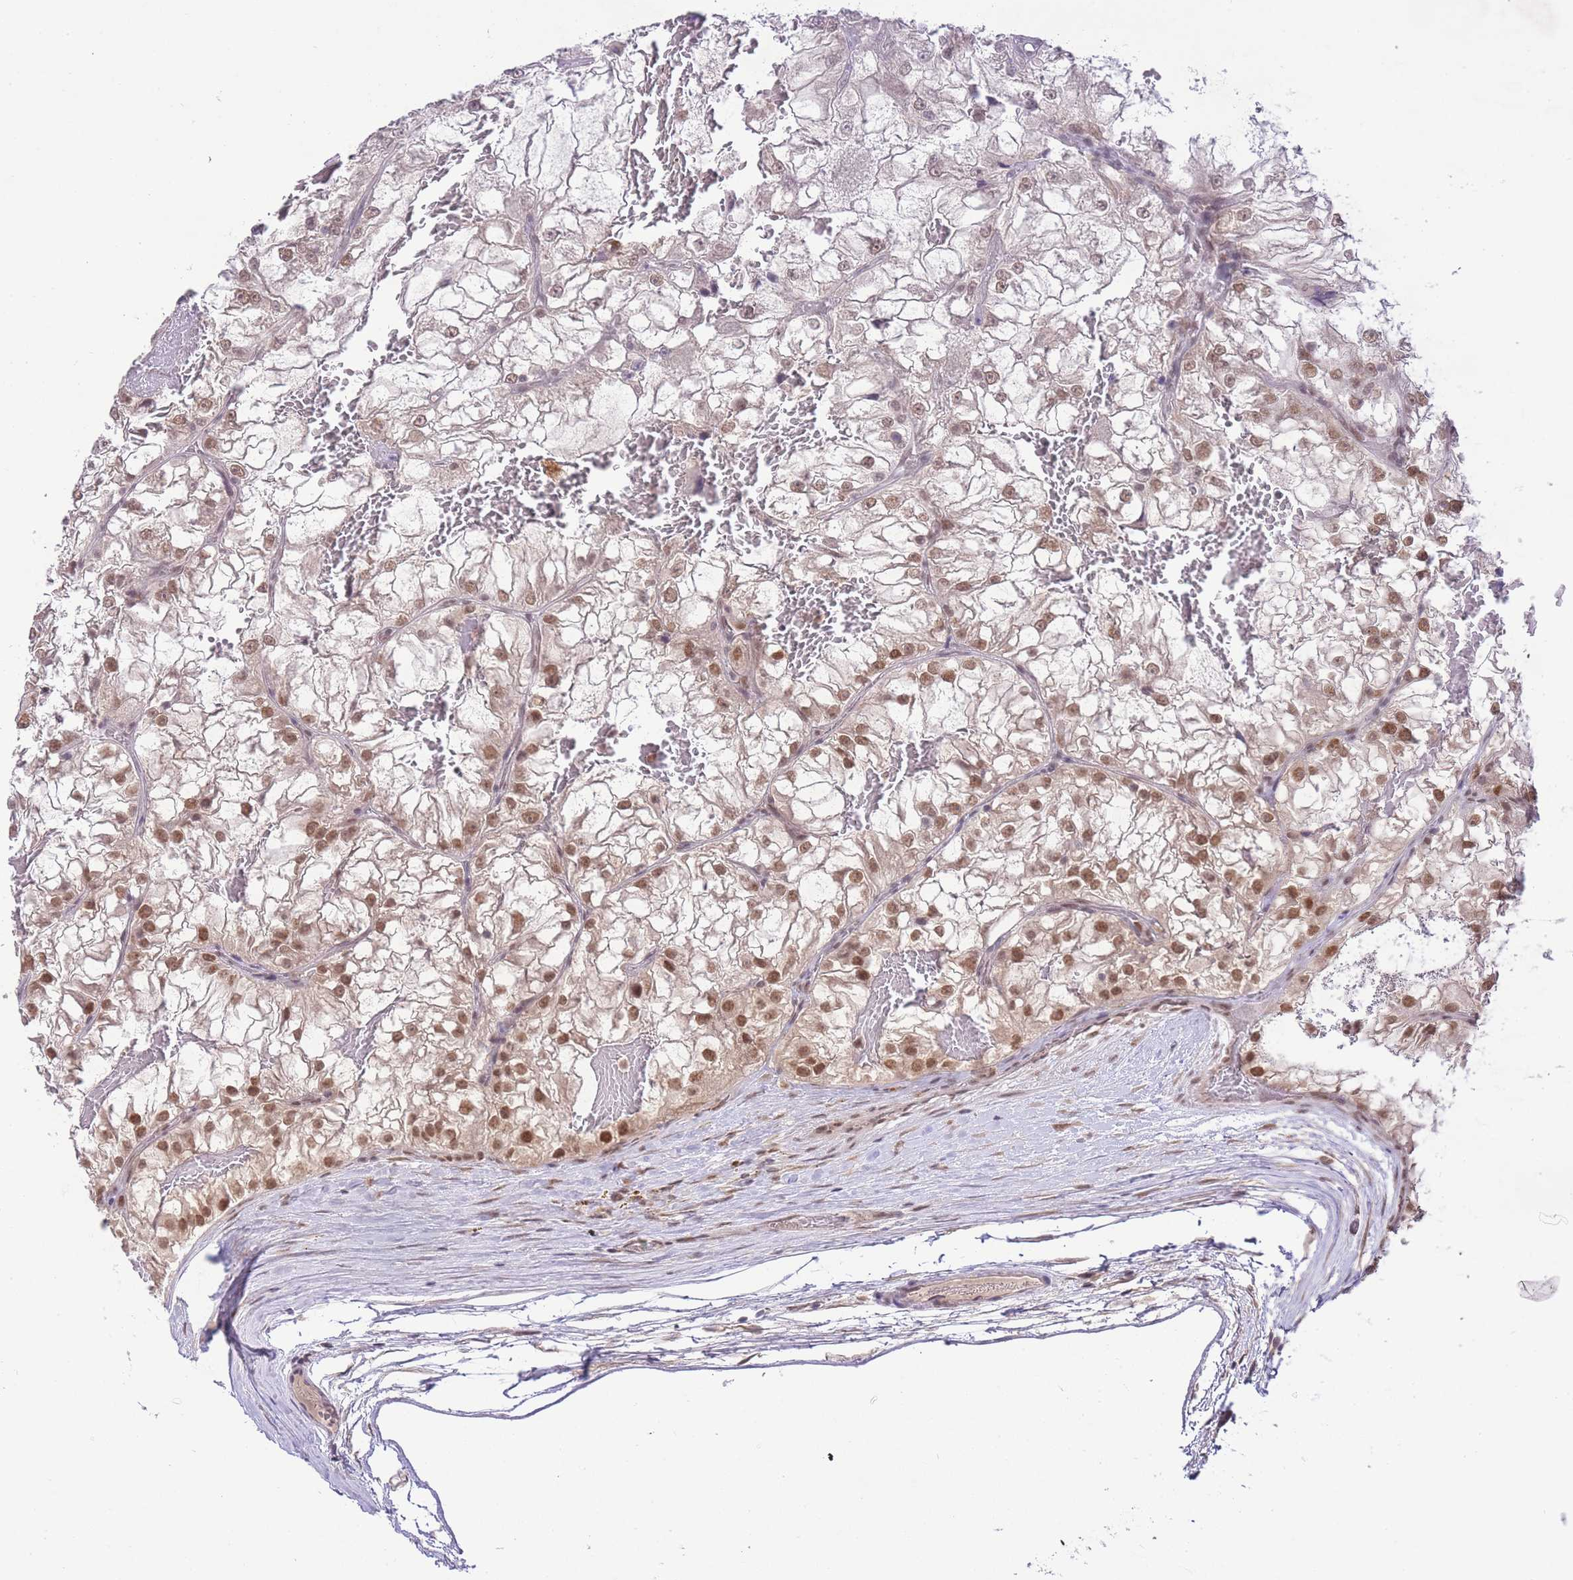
{"staining": {"intensity": "moderate", "quantity": "25%-75%", "location": "cytoplasmic/membranous,nuclear"}, "tissue": "renal cancer", "cell_type": "Tumor cells", "image_type": "cancer", "snomed": [{"axis": "morphology", "description": "Adenocarcinoma, NOS"}, {"axis": "topography", "description": "Kidney"}], "caption": "There is medium levels of moderate cytoplasmic/membranous and nuclear positivity in tumor cells of adenocarcinoma (renal), as demonstrated by immunohistochemical staining (brown color).", "gene": "TMED3", "patient": {"sex": "female", "age": 72}}